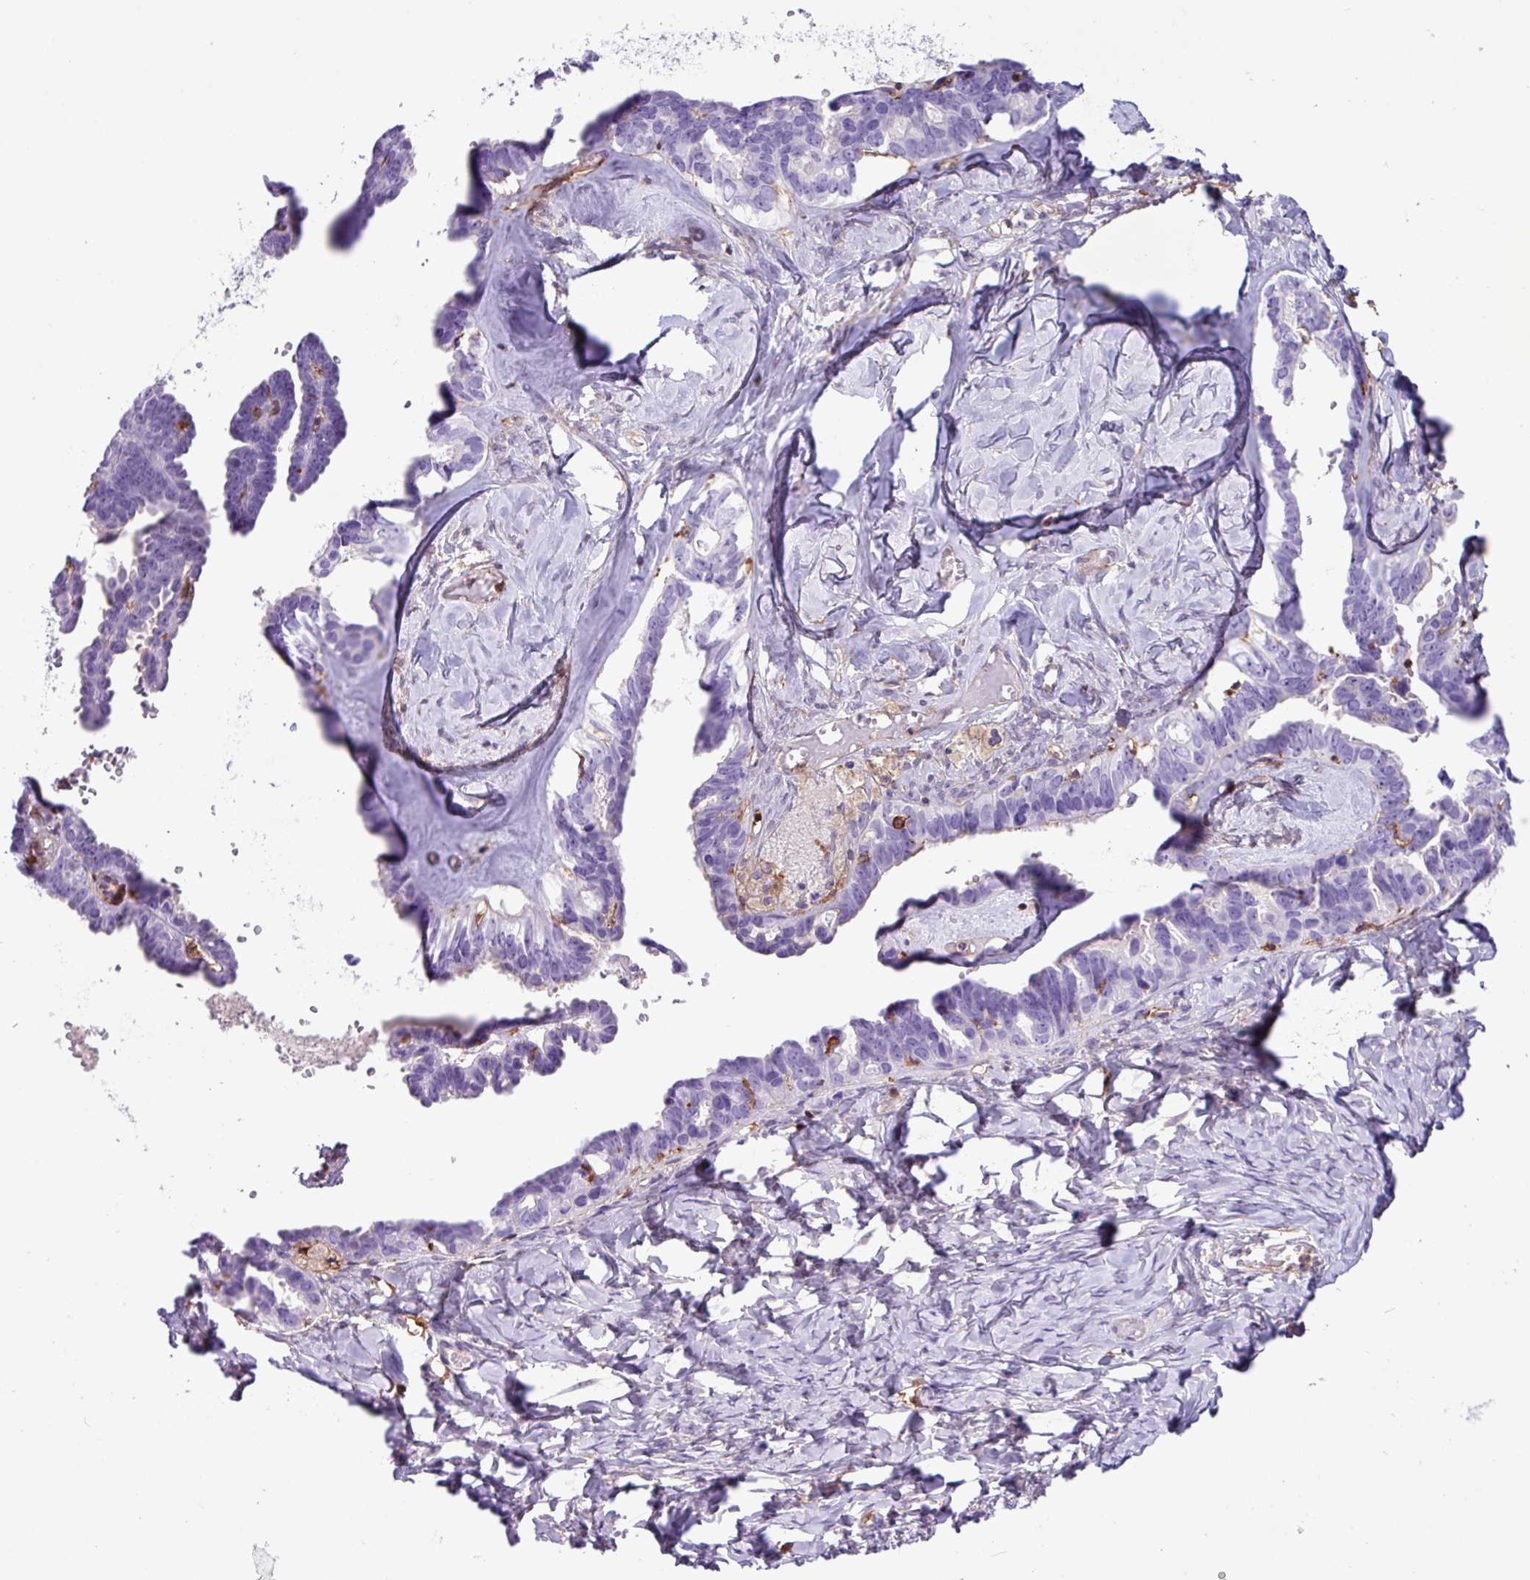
{"staining": {"intensity": "negative", "quantity": "none", "location": "none"}, "tissue": "ovarian cancer", "cell_type": "Tumor cells", "image_type": "cancer", "snomed": [{"axis": "morphology", "description": "Cystadenocarcinoma, serous, NOS"}, {"axis": "topography", "description": "Ovary"}], "caption": "Immunohistochemical staining of serous cystadenocarcinoma (ovarian) demonstrates no significant positivity in tumor cells.", "gene": "PPP1R18", "patient": {"sex": "female", "age": 69}}